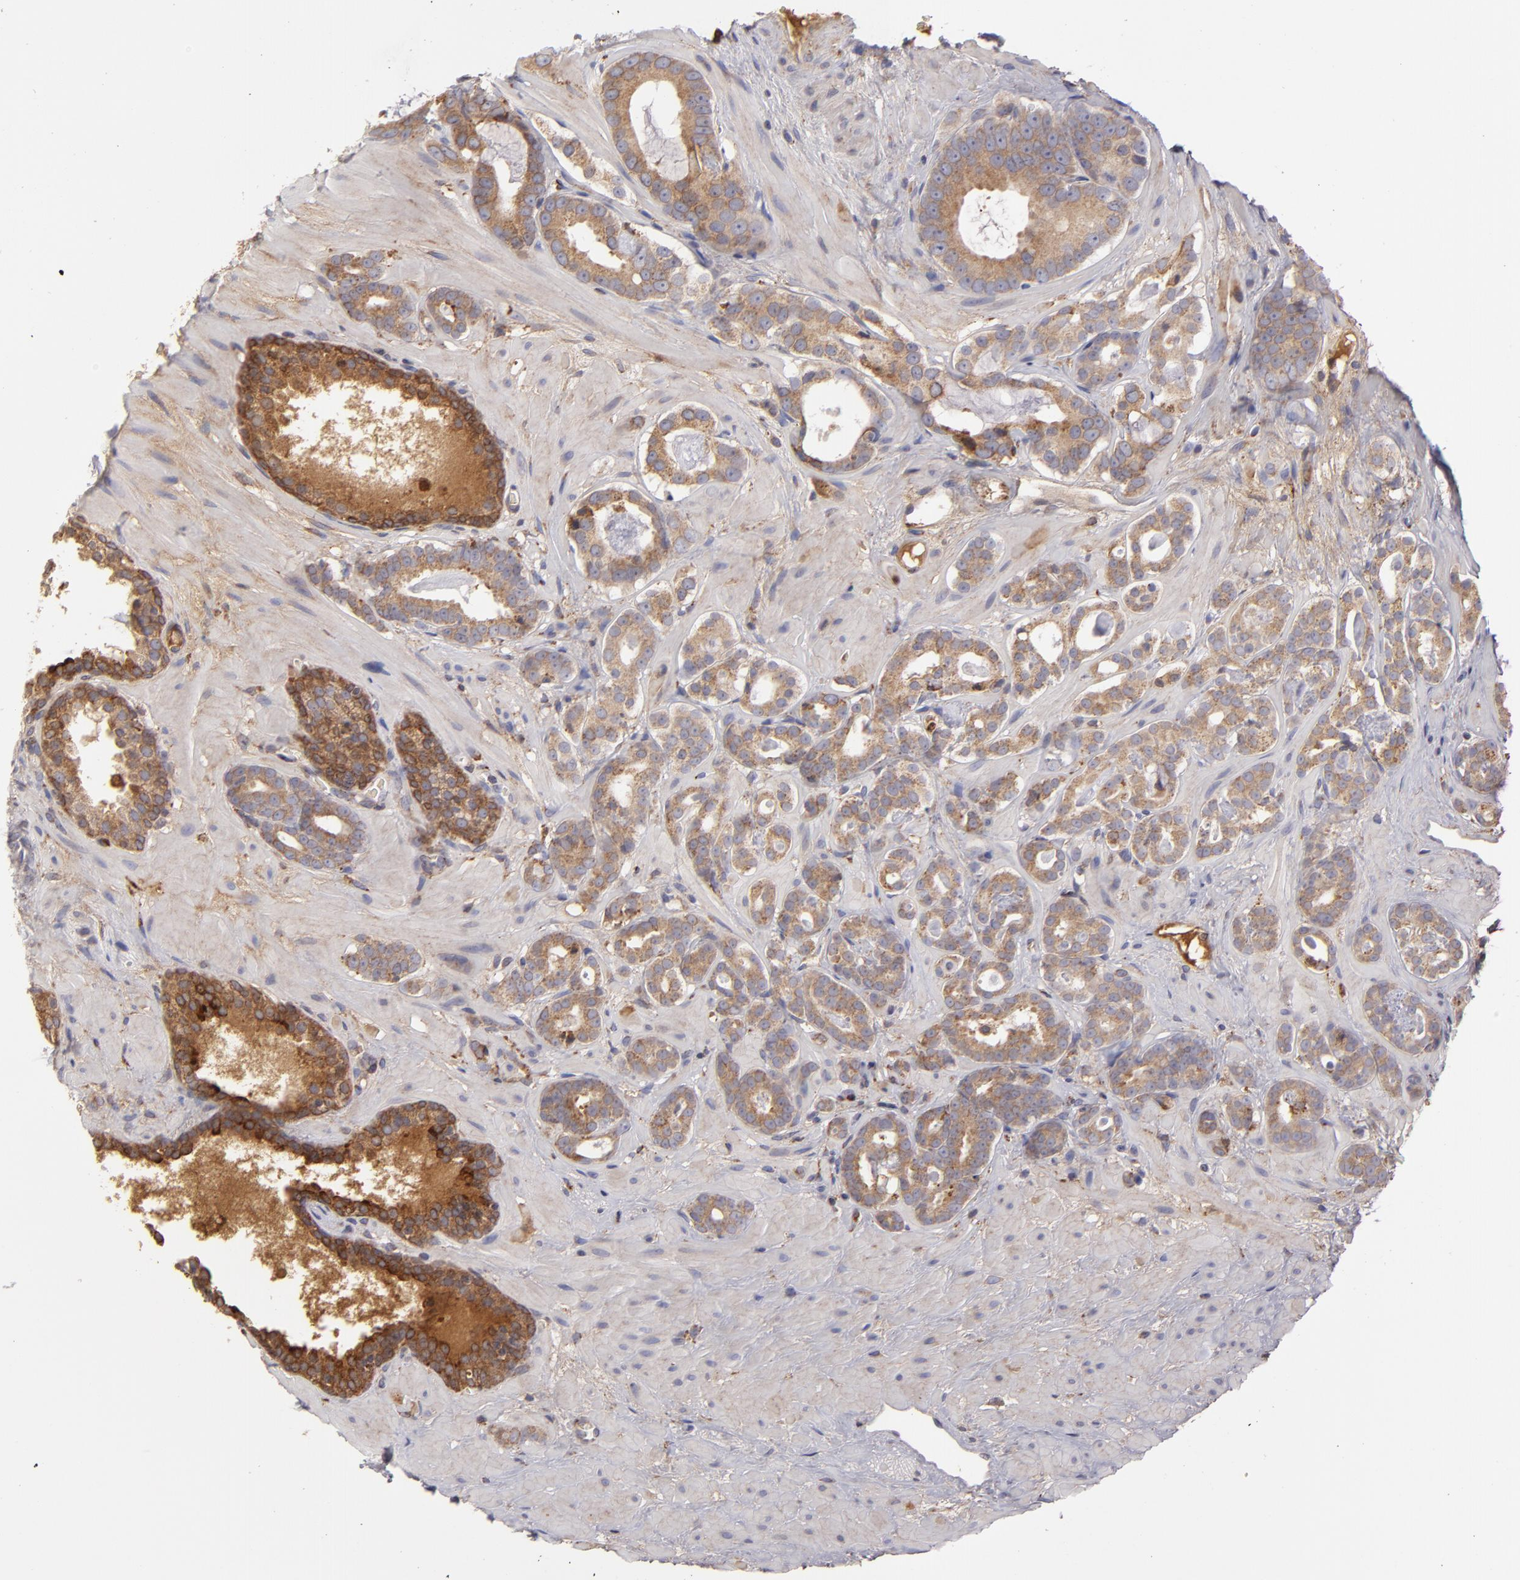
{"staining": {"intensity": "moderate", "quantity": ">75%", "location": "cytoplasmic/membranous"}, "tissue": "prostate cancer", "cell_type": "Tumor cells", "image_type": "cancer", "snomed": [{"axis": "morphology", "description": "Adenocarcinoma, Low grade"}, {"axis": "topography", "description": "Prostate"}], "caption": "Protein expression analysis of adenocarcinoma (low-grade) (prostate) shows moderate cytoplasmic/membranous expression in approximately >75% of tumor cells. (brown staining indicates protein expression, while blue staining denotes nuclei).", "gene": "CFB", "patient": {"sex": "male", "age": 57}}